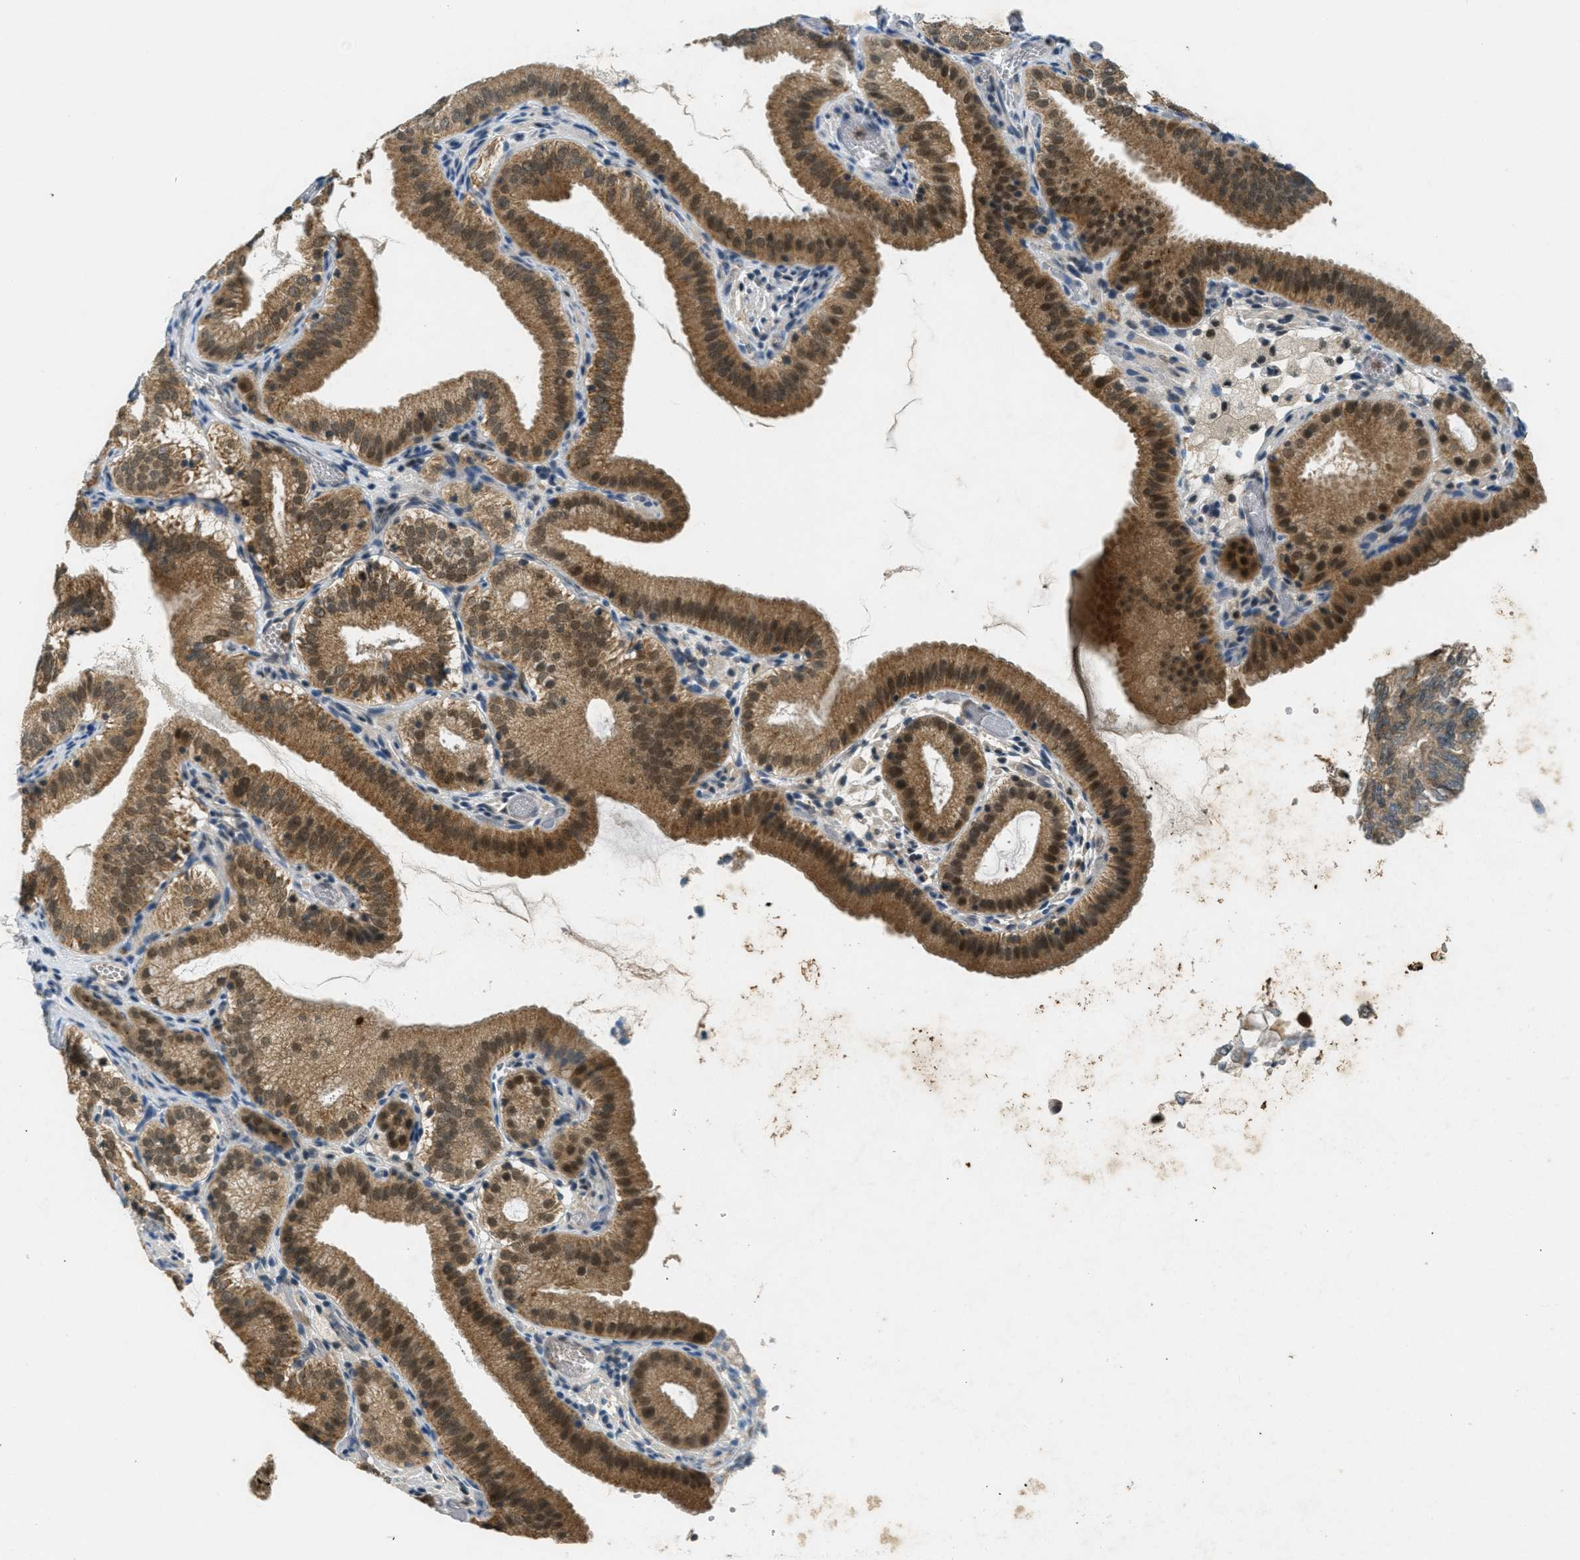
{"staining": {"intensity": "moderate", "quantity": ">75%", "location": "cytoplasmic/membranous,nuclear"}, "tissue": "gallbladder", "cell_type": "Glandular cells", "image_type": "normal", "snomed": [{"axis": "morphology", "description": "Normal tissue, NOS"}, {"axis": "topography", "description": "Gallbladder"}], "caption": "Immunohistochemical staining of unremarkable gallbladder displays >75% levels of moderate cytoplasmic/membranous,nuclear protein positivity in approximately >75% of glandular cells.", "gene": "TCF20", "patient": {"sex": "male", "age": 54}}